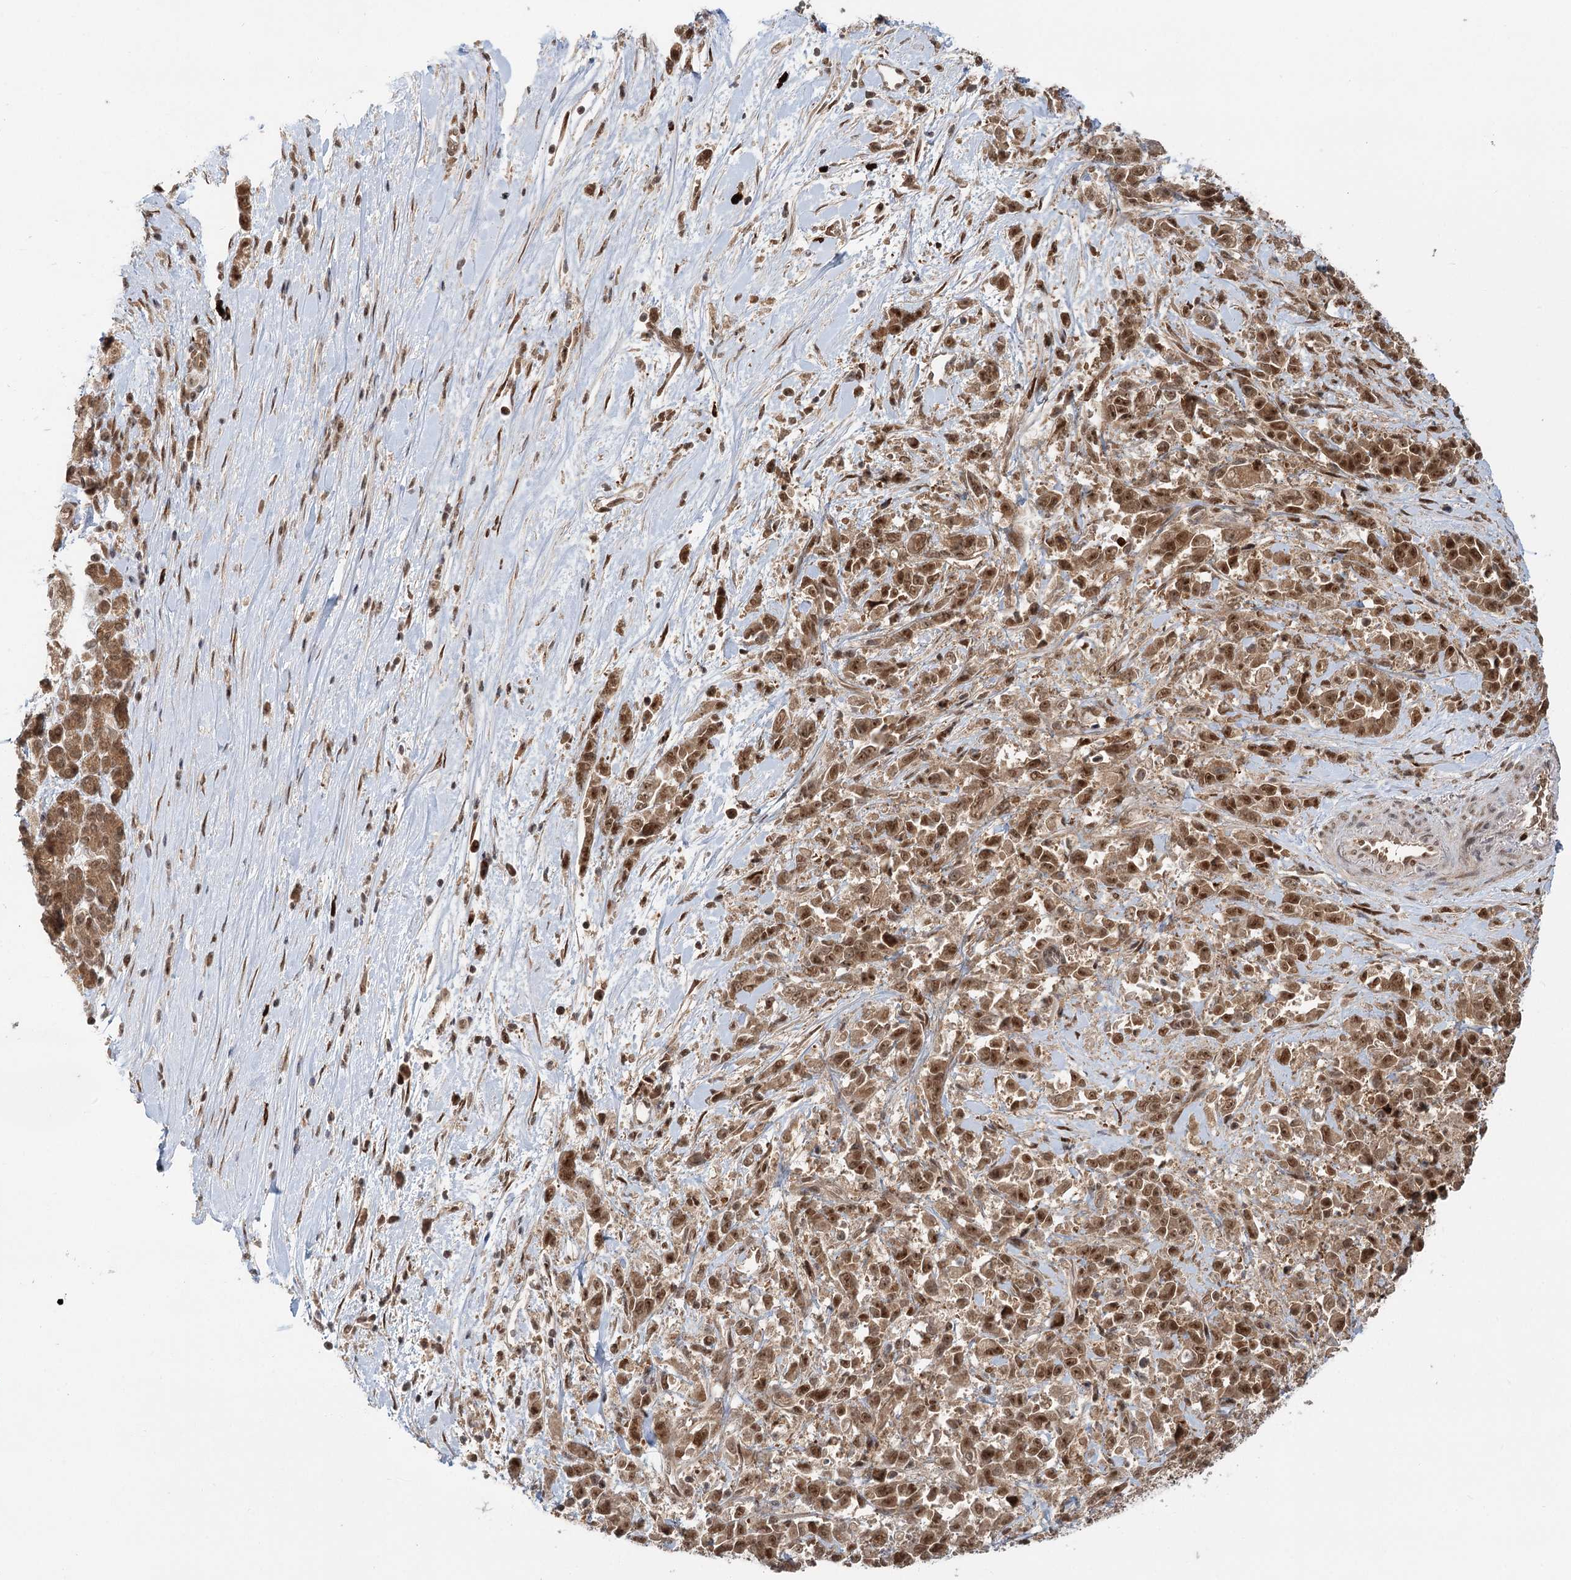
{"staining": {"intensity": "moderate", "quantity": ">75%", "location": "cytoplasmic/membranous,nuclear"}, "tissue": "pancreatic cancer", "cell_type": "Tumor cells", "image_type": "cancer", "snomed": [{"axis": "morphology", "description": "Normal tissue, NOS"}, {"axis": "morphology", "description": "Adenocarcinoma, NOS"}, {"axis": "topography", "description": "Pancreas"}], "caption": "Brown immunohistochemical staining in pancreatic adenocarcinoma displays moderate cytoplasmic/membranous and nuclear positivity in approximately >75% of tumor cells.", "gene": "N6AMT1", "patient": {"sex": "female", "age": 64}}